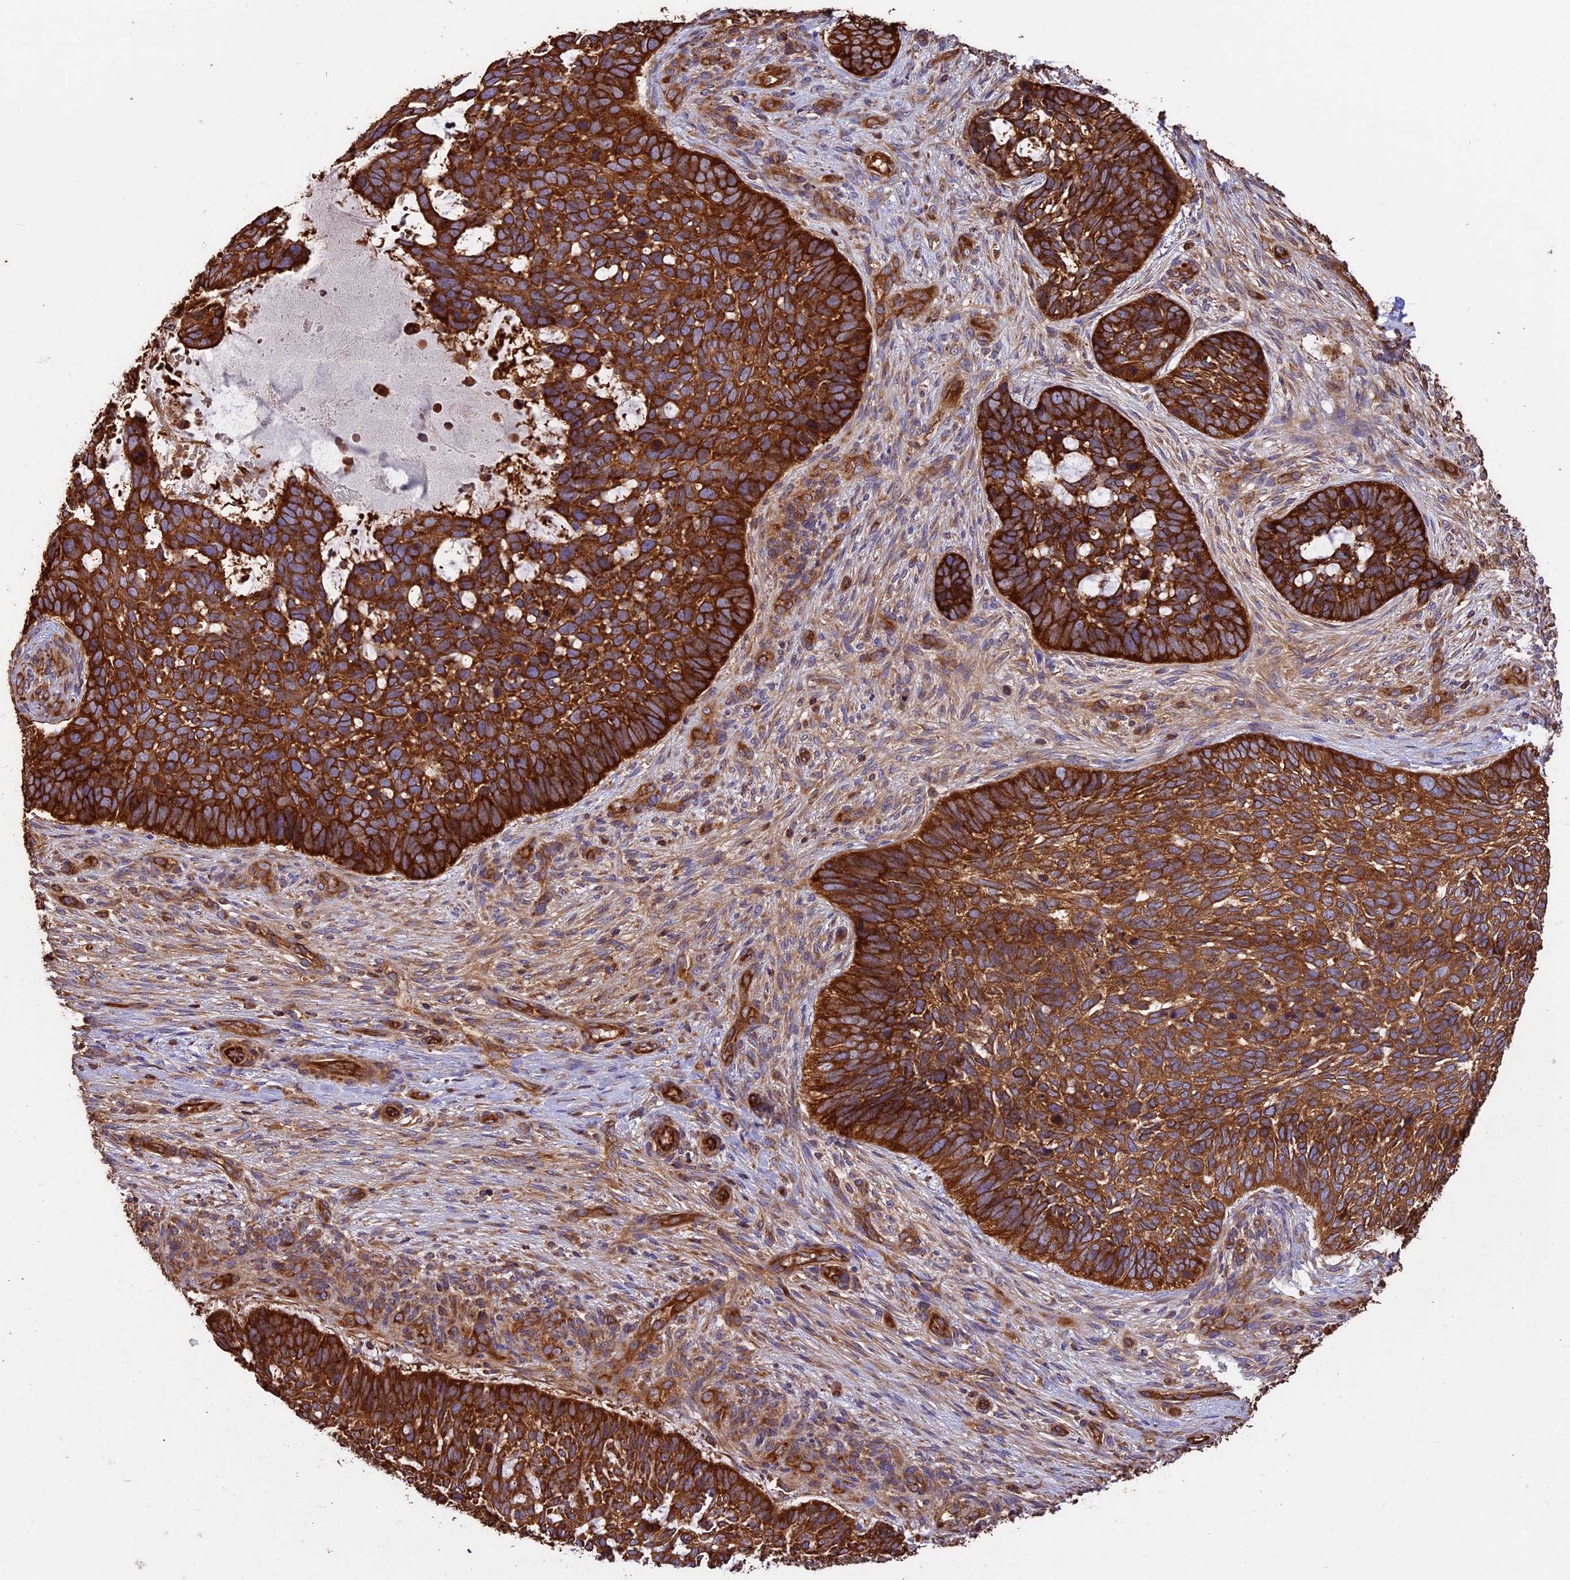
{"staining": {"intensity": "strong", "quantity": ">75%", "location": "cytoplasmic/membranous"}, "tissue": "skin cancer", "cell_type": "Tumor cells", "image_type": "cancer", "snomed": [{"axis": "morphology", "description": "Basal cell carcinoma"}, {"axis": "topography", "description": "Skin"}], "caption": "Protein staining of skin cancer tissue demonstrates strong cytoplasmic/membranous staining in about >75% of tumor cells. (IHC, brightfield microscopy, high magnification).", "gene": "KARS1", "patient": {"sex": "male", "age": 88}}